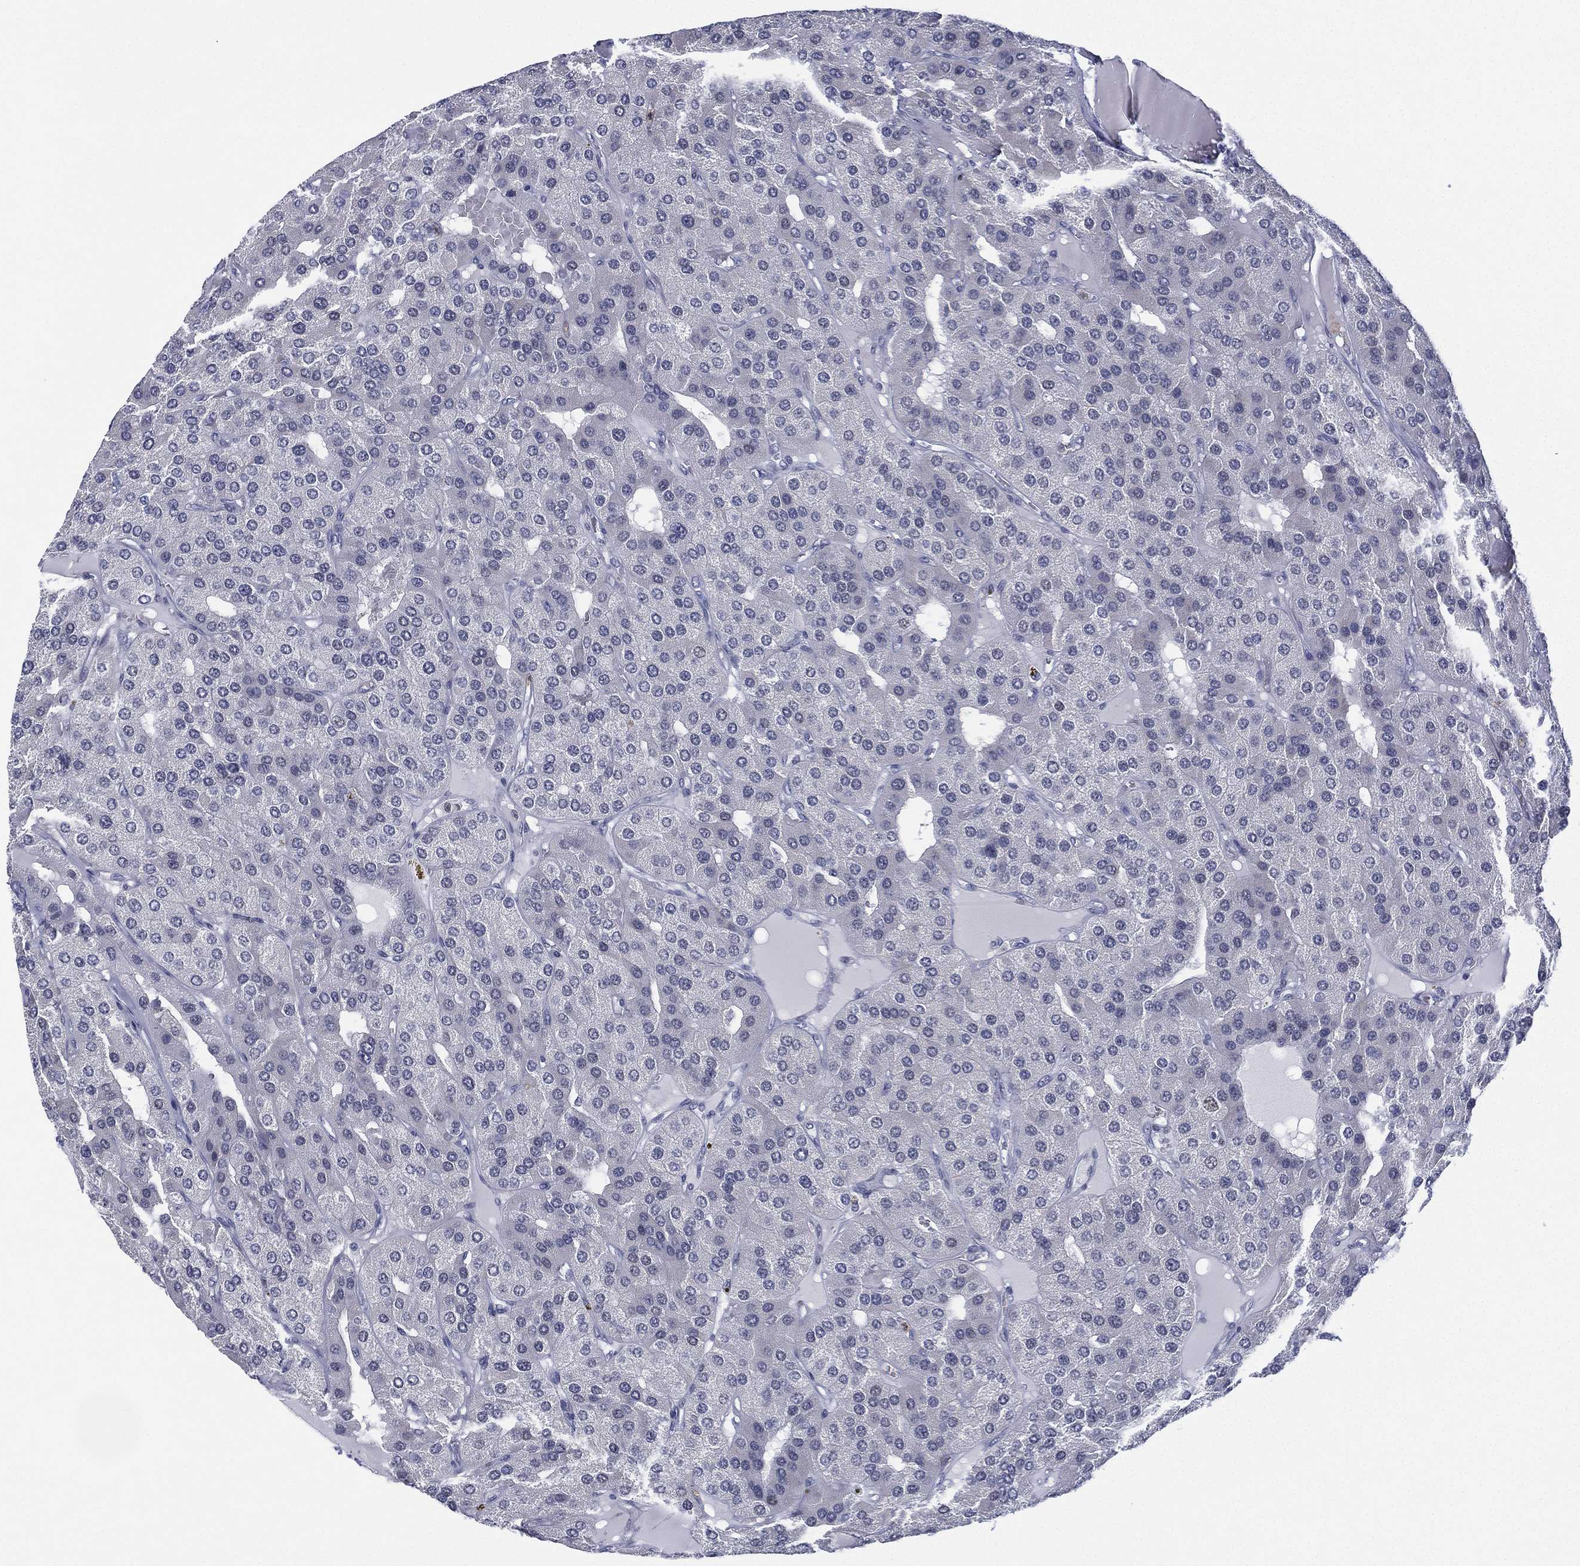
{"staining": {"intensity": "negative", "quantity": "none", "location": "none"}, "tissue": "parathyroid gland", "cell_type": "Glandular cells", "image_type": "normal", "snomed": [{"axis": "morphology", "description": "Normal tissue, NOS"}, {"axis": "morphology", "description": "Adenoma, NOS"}, {"axis": "topography", "description": "Parathyroid gland"}], "caption": "Glandular cells show no significant protein staining in benign parathyroid gland. (DAB (3,3'-diaminobenzidine) immunohistochemistry, high magnification).", "gene": "ZNF711", "patient": {"sex": "female", "age": 86}}